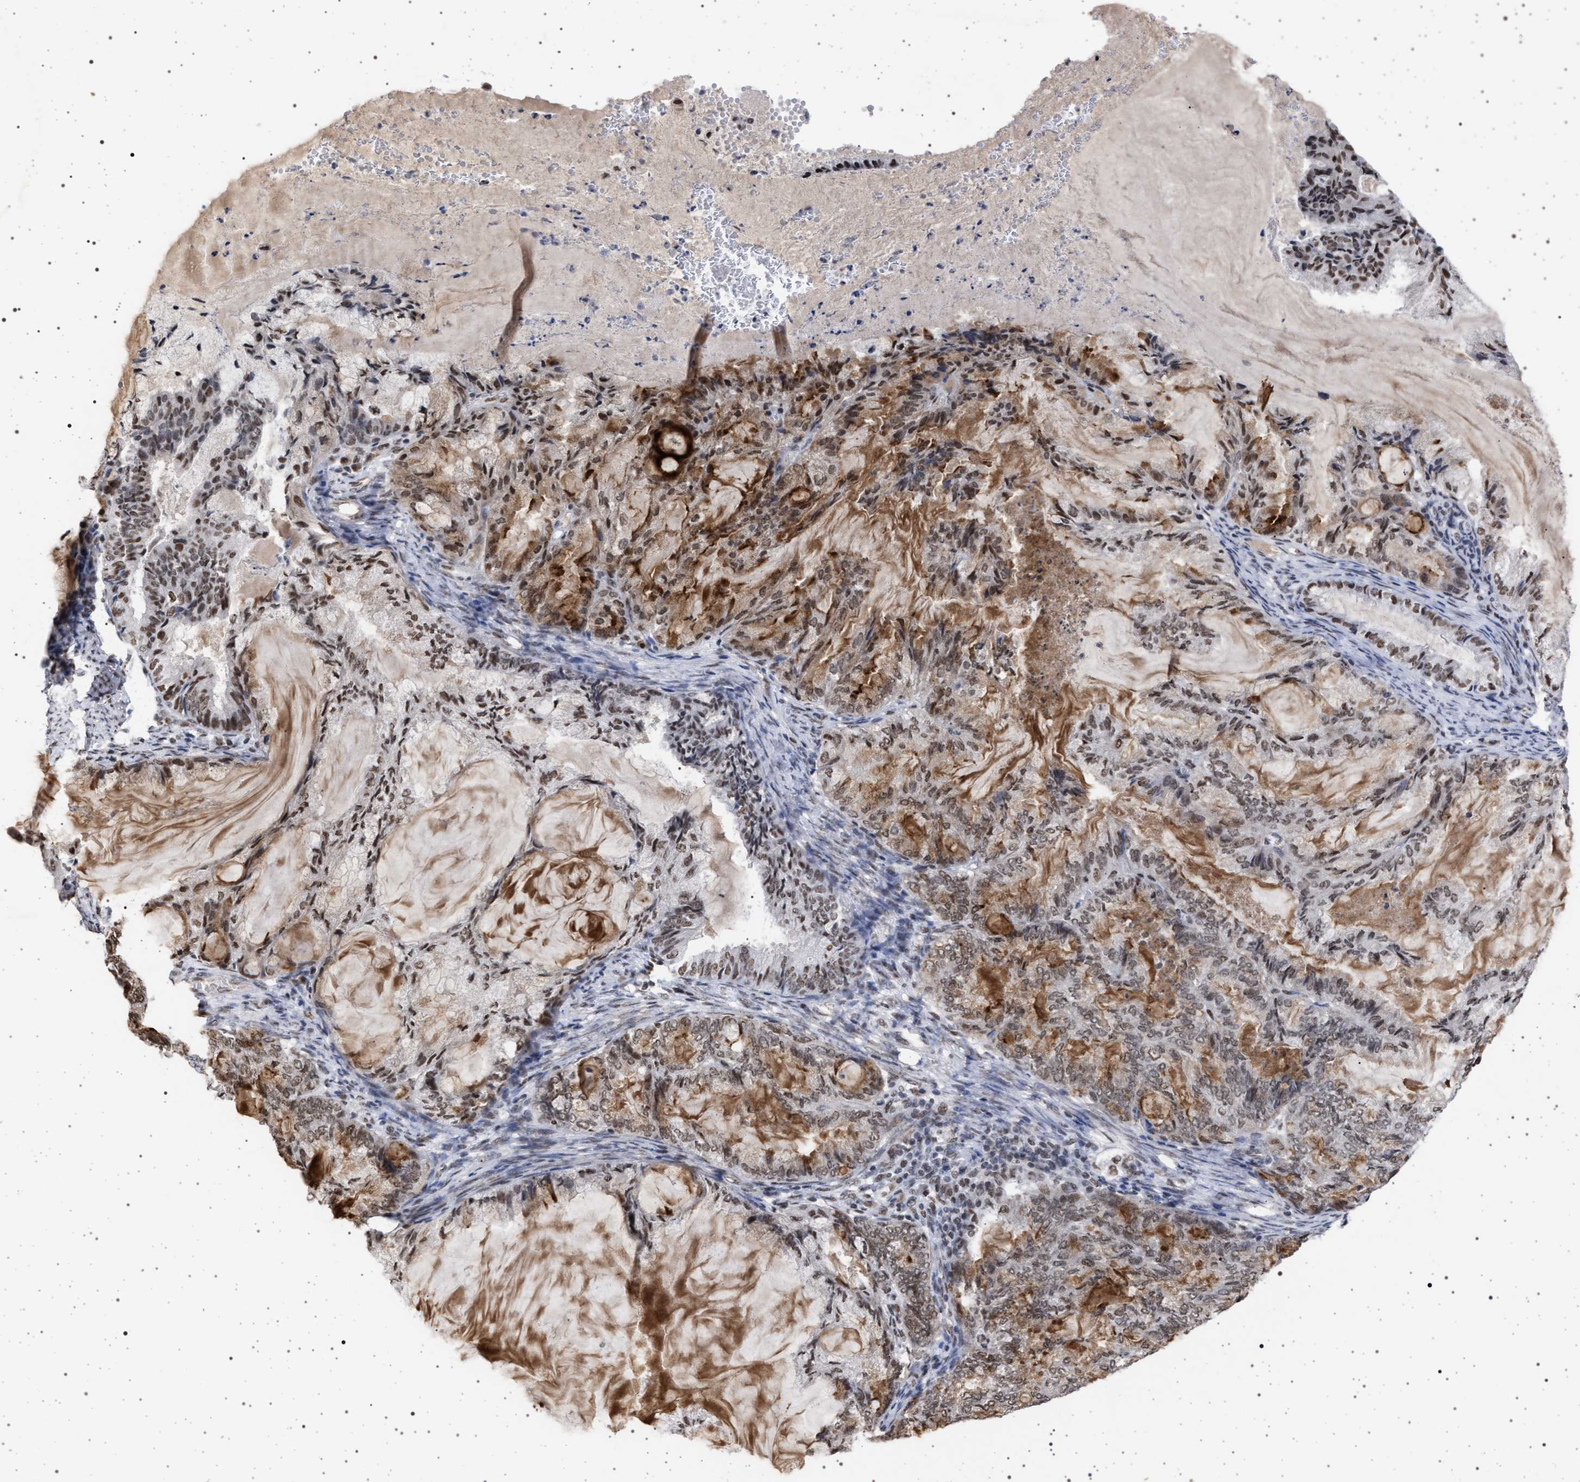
{"staining": {"intensity": "weak", "quantity": ">75%", "location": "nuclear"}, "tissue": "endometrial cancer", "cell_type": "Tumor cells", "image_type": "cancer", "snomed": [{"axis": "morphology", "description": "Adenocarcinoma, NOS"}, {"axis": "topography", "description": "Endometrium"}], "caption": "Human endometrial cancer stained with a brown dye demonstrates weak nuclear positive staining in approximately >75% of tumor cells.", "gene": "PHF12", "patient": {"sex": "female", "age": 86}}